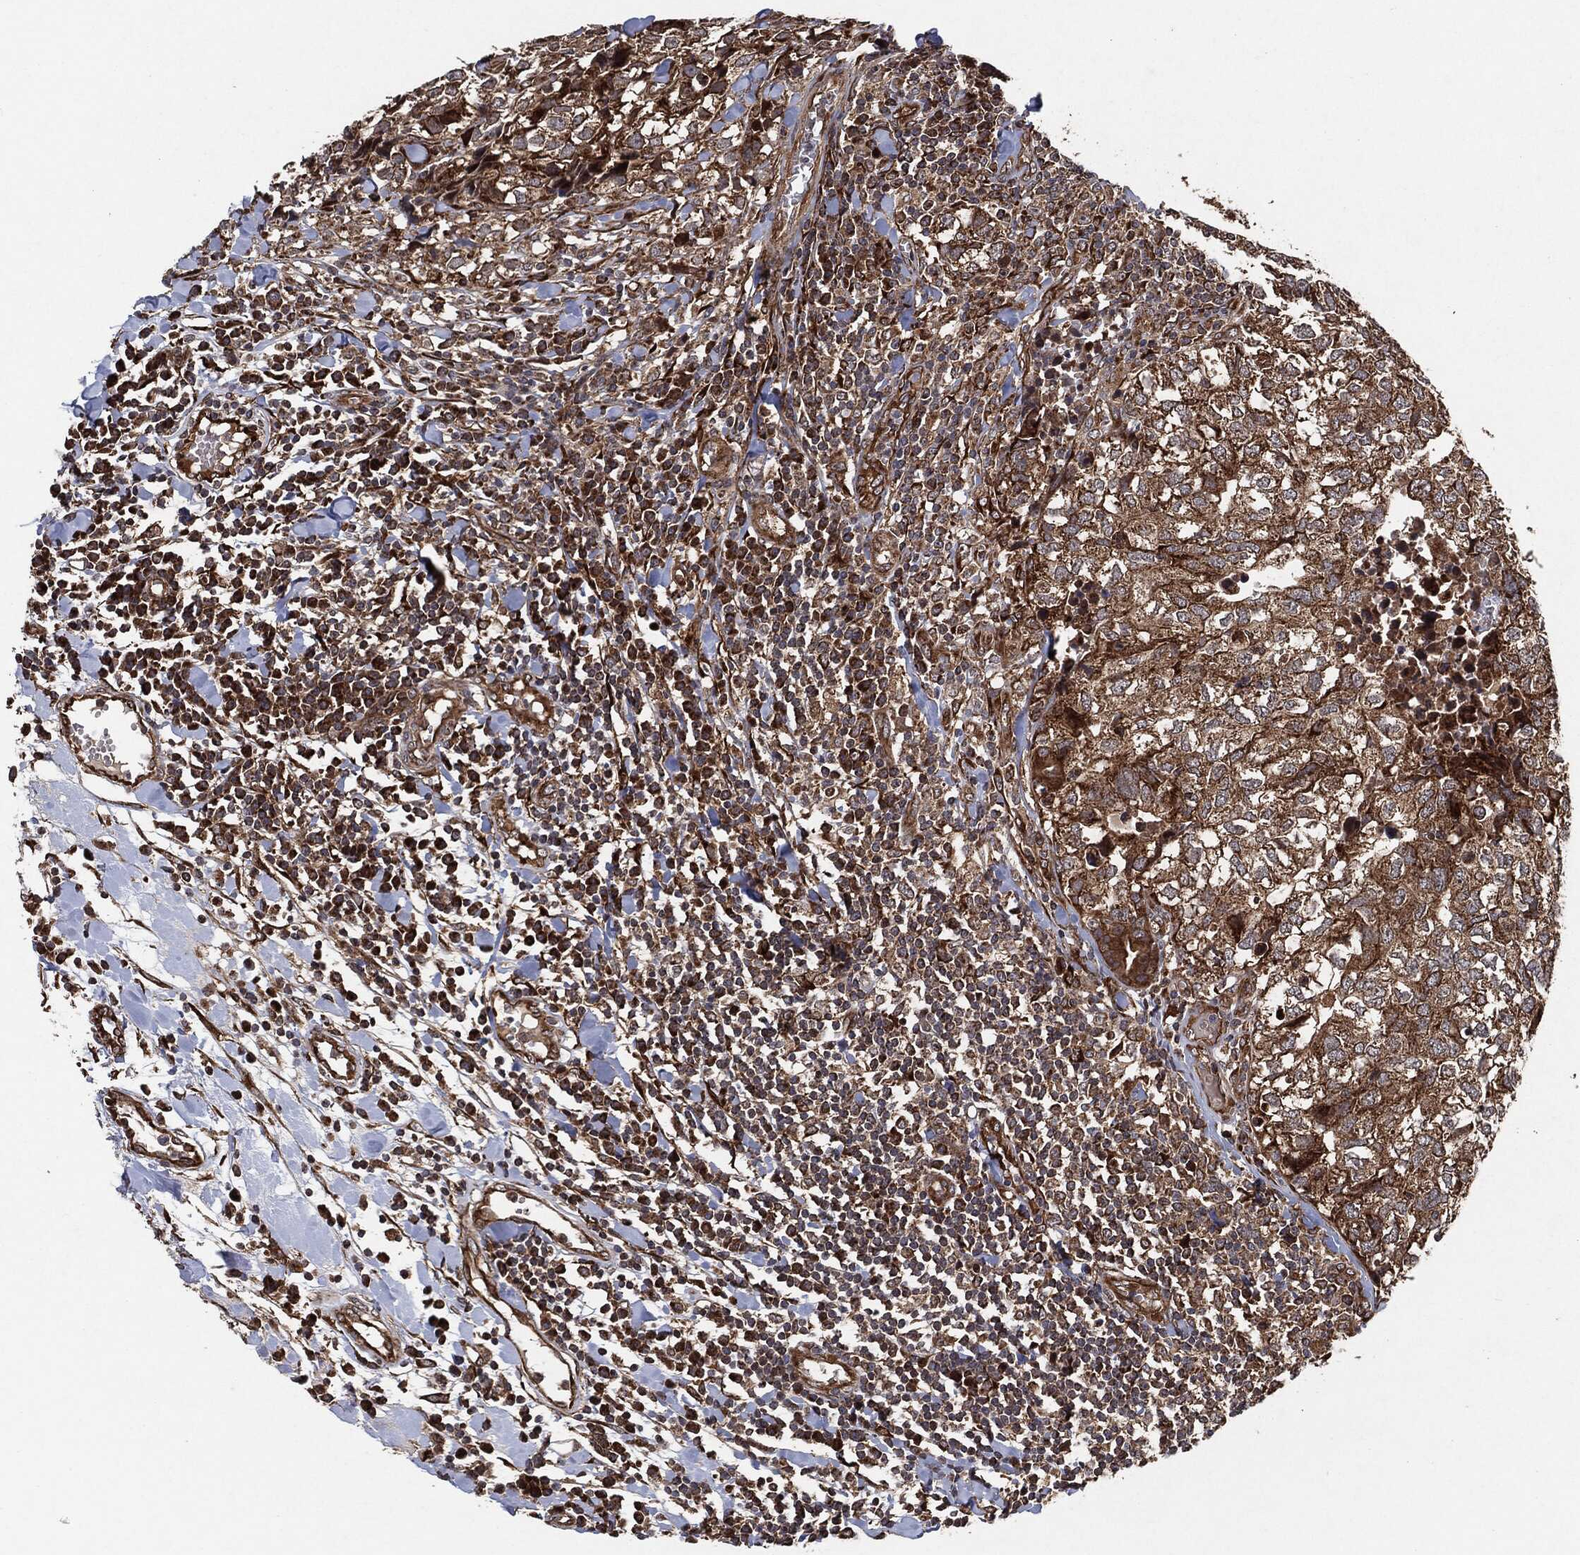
{"staining": {"intensity": "moderate", "quantity": ">75%", "location": "cytoplasmic/membranous"}, "tissue": "breast cancer", "cell_type": "Tumor cells", "image_type": "cancer", "snomed": [{"axis": "morphology", "description": "Duct carcinoma"}, {"axis": "topography", "description": "Breast"}], "caption": "Infiltrating ductal carcinoma (breast) stained with a protein marker reveals moderate staining in tumor cells.", "gene": "BCAR1", "patient": {"sex": "female", "age": 30}}